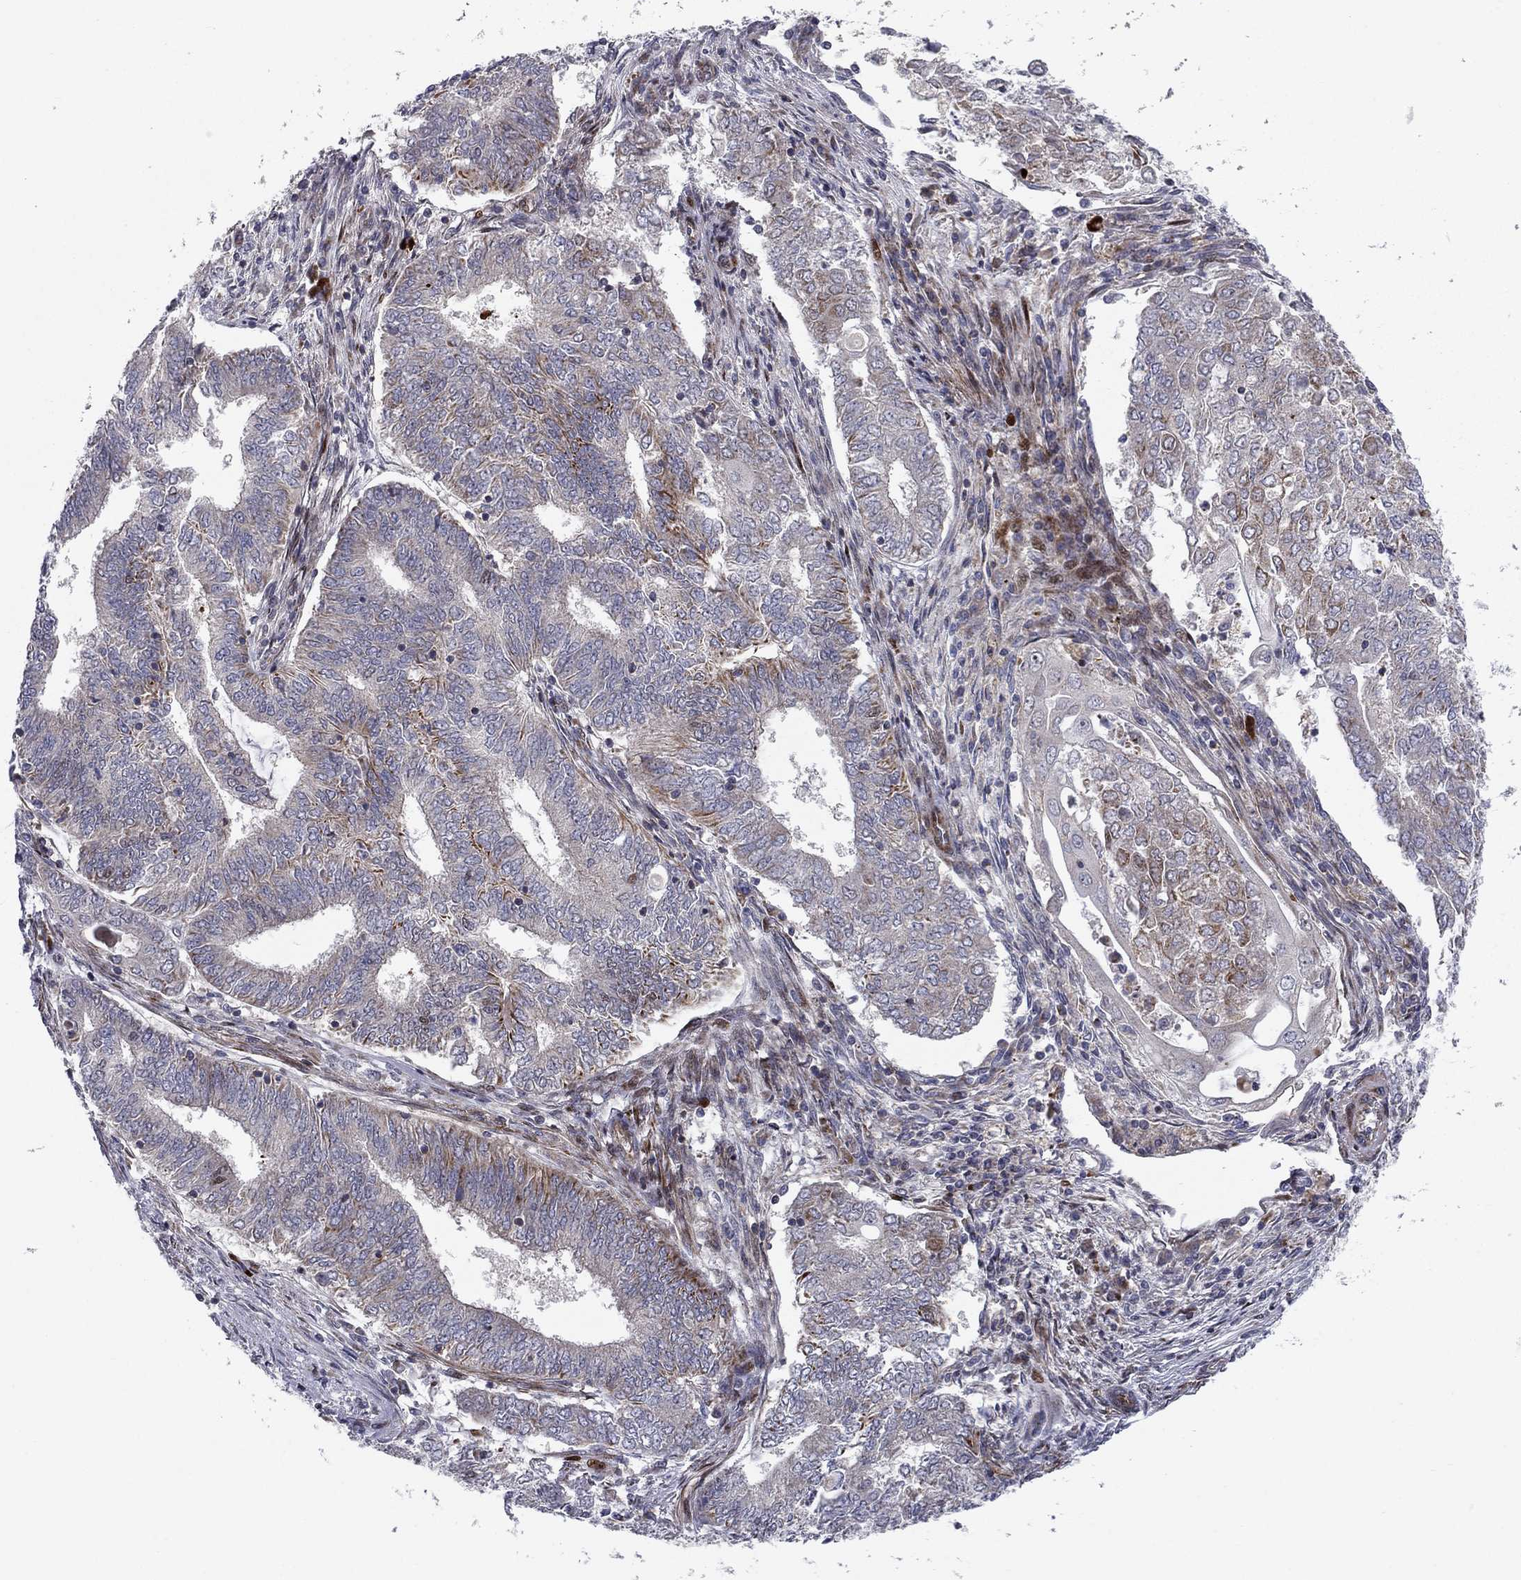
{"staining": {"intensity": "moderate", "quantity": "<25%", "location": "cytoplasmic/membranous"}, "tissue": "endometrial cancer", "cell_type": "Tumor cells", "image_type": "cancer", "snomed": [{"axis": "morphology", "description": "Adenocarcinoma, NOS"}, {"axis": "topography", "description": "Endometrium"}], "caption": "Approximately <25% of tumor cells in human endometrial cancer demonstrate moderate cytoplasmic/membranous protein positivity as visualized by brown immunohistochemical staining.", "gene": "MIOS", "patient": {"sex": "female", "age": 62}}